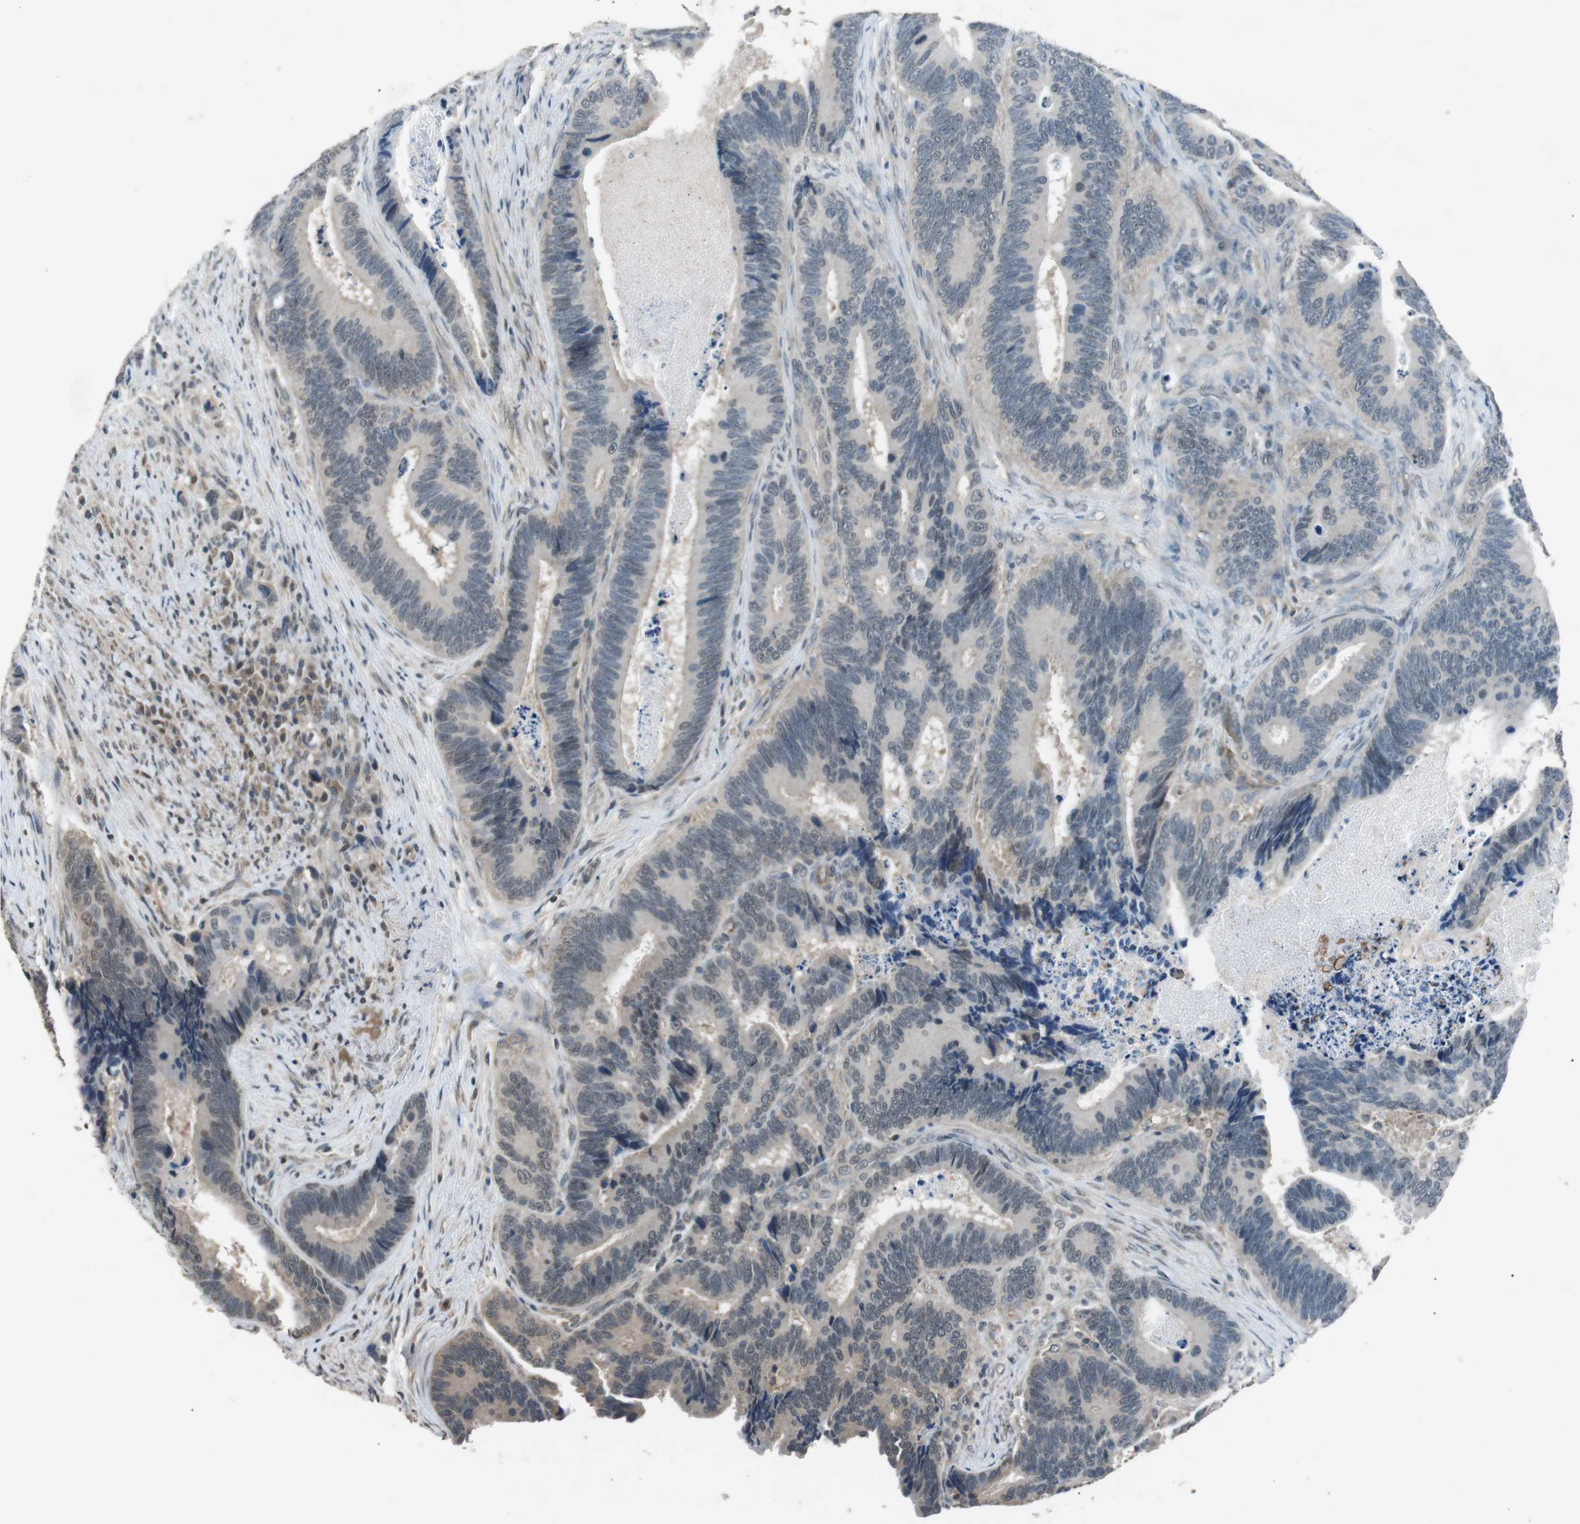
{"staining": {"intensity": "weak", "quantity": "<25%", "location": "cytoplasmic/membranous"}, "tissue": "colorectal cancer", "cell_type": "Tumor cells", "image_type": "cancer", "snomed": [{"axis": "morphology", "description": "Adenocarcinoma, NOS"}, {"axis": "topography", "description": "Colon"}], "caption": "High power microscopy micrograph of an immunohistochemistry micrograph of colorectal adenocarcinoma, revealing no significant staining in tumor cells.", "gene": "NEK7", "patient": {"sex": "male", "age": 72}}